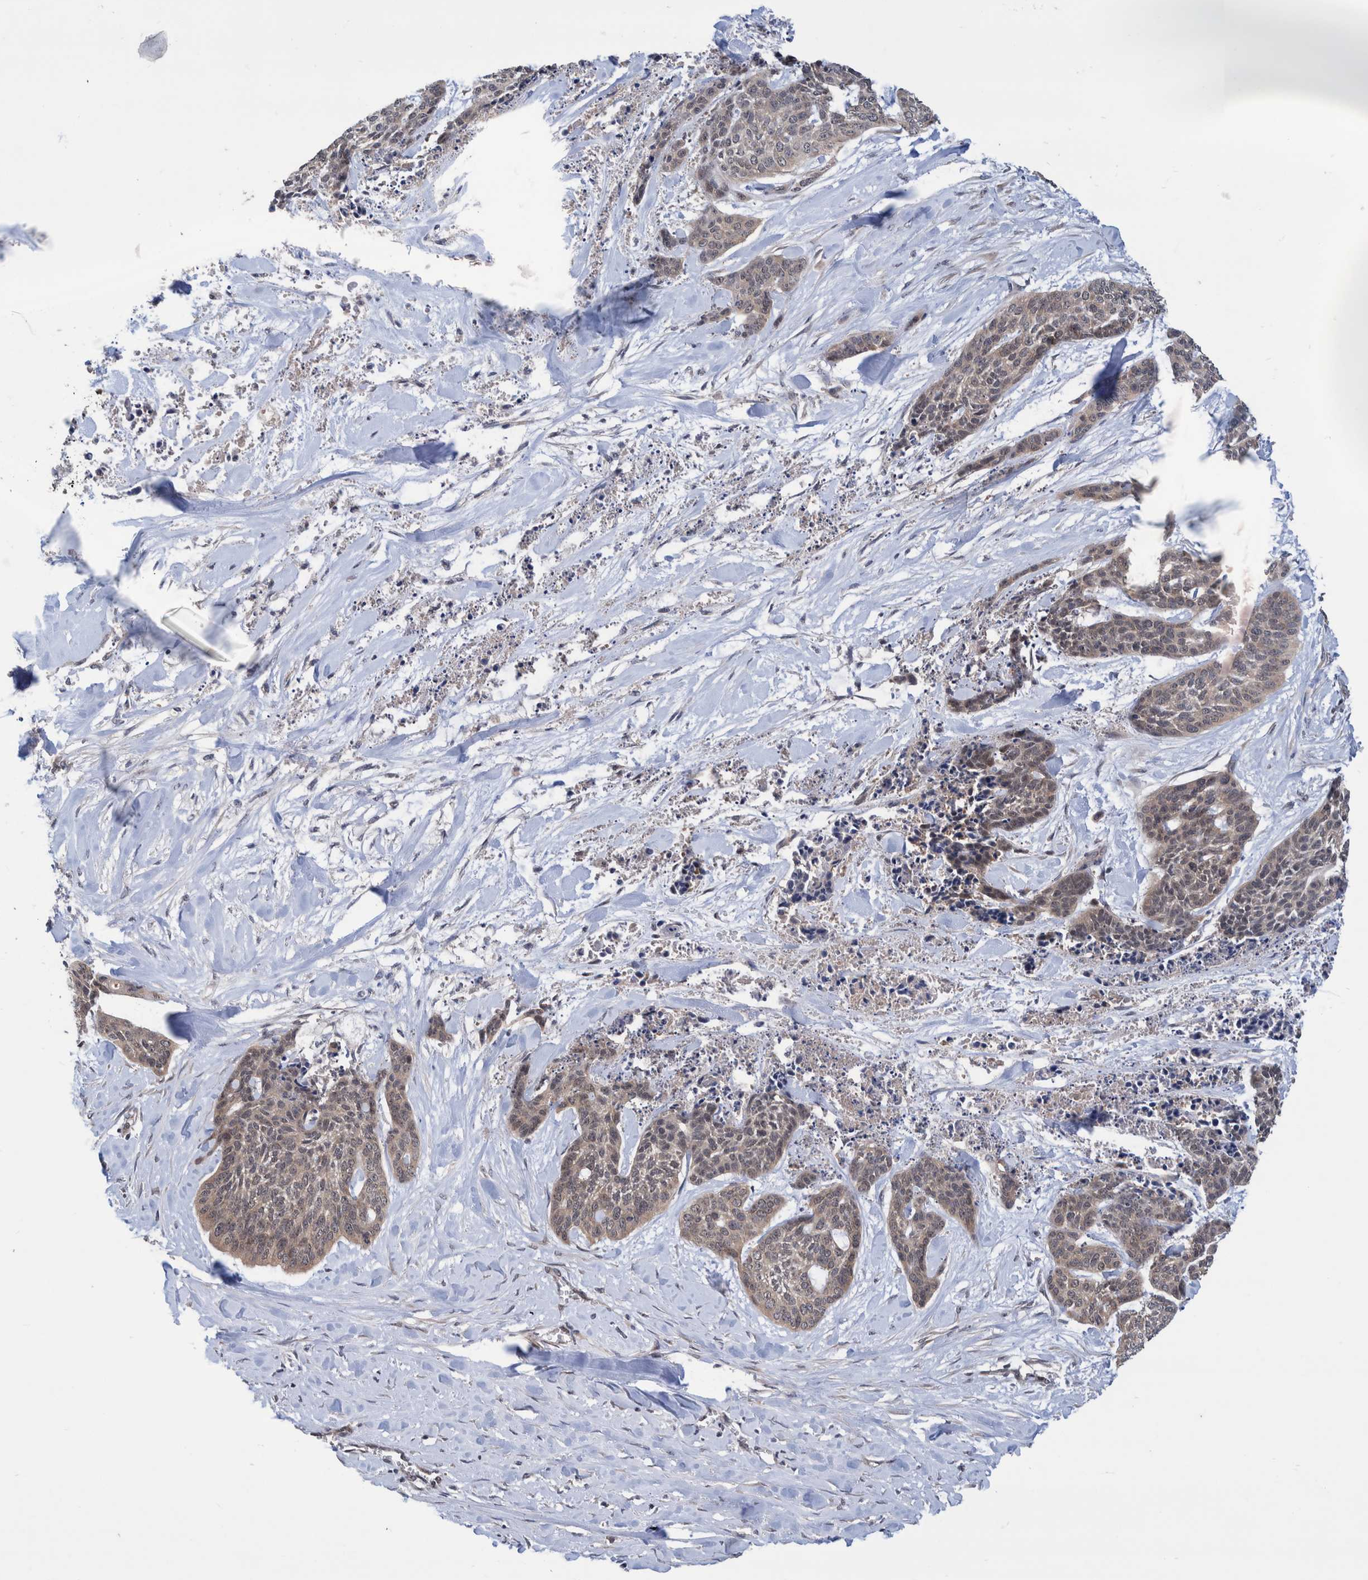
{"staining": {"intensity": "weak", "quantity": ">75%", "location": "cytoplasmic/membranous"}, "tissue": "skin cancer", "cell_type": "Tumor cells", "image_type": "cancer", "snomed": [{"axis": "morphology", "description": "Basal cell carcinoma"}, {"axis": "topography", "description": "Skin"}], "caption": "Immunohistochemistry (DAB) staining of human skin cancer (basal cell carcinoma) exhibits weak cytoplasmic/membranous protein expression in approximately >75% of tumor cells.", "gene": "PLPBP", "patient": {"sex": "female", "age": 64}}